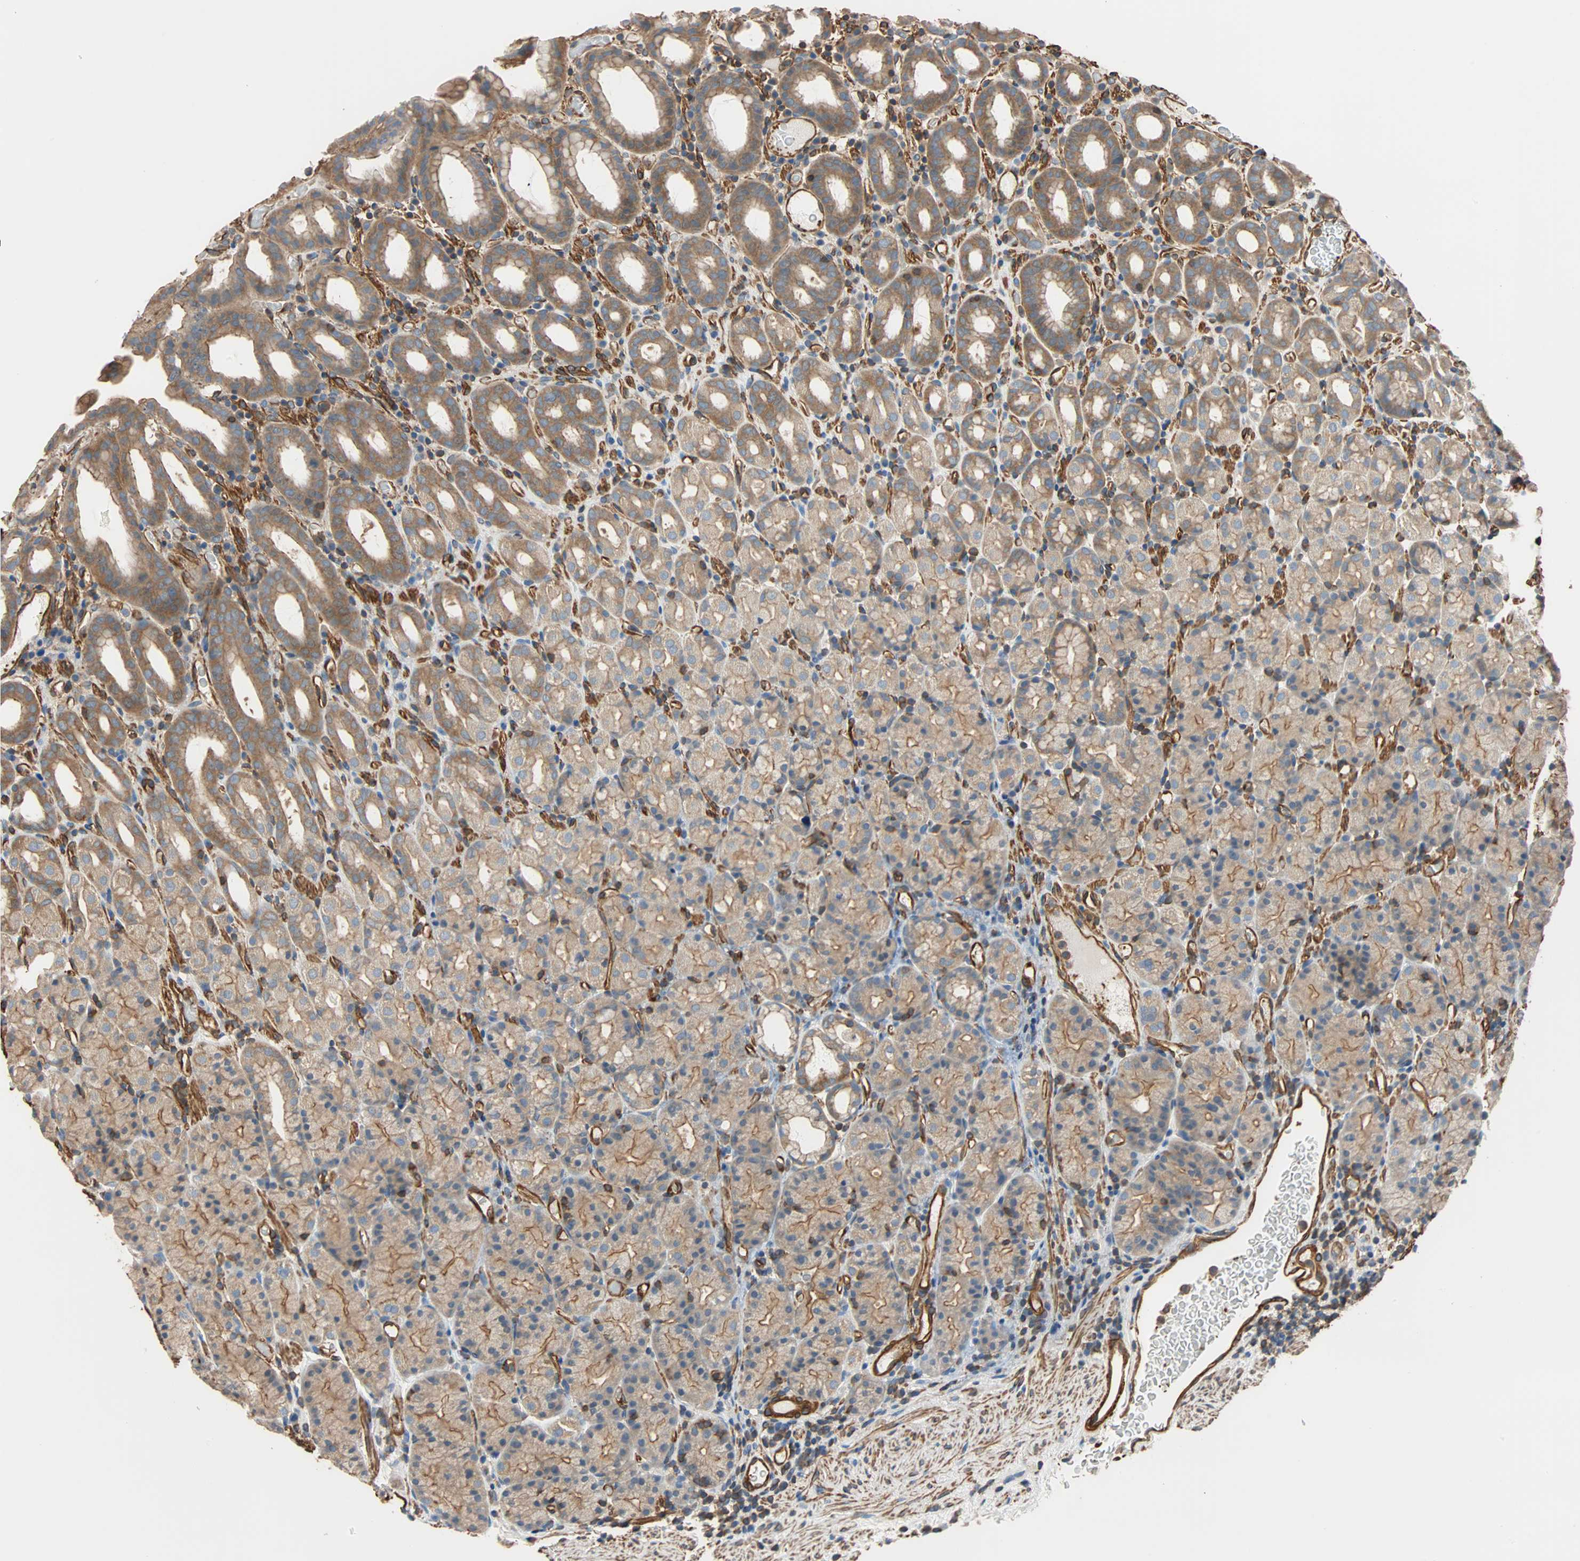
{"staining": {"intensity": "moderate", "quantity": "25%-75%", "location": "cytoplasmic/membranous"}, "tissue": "stomach", "cell_type": "Glandular cells", "image_type": "normal", "snomed": [{"axis": "morphology", "description": "Normal tissue, NOS"}, {"axis": "topography", "description": "Stomach, upper"}], "caption": "Glandular cells show medium levels of moderate cytoplasmic/membranous expression in approximately 25%-75% of cells in benign stomach. Nuclei are stained in blue.", "gene": "GALNT10", "patient": {"sex": "male", "age": 68}}